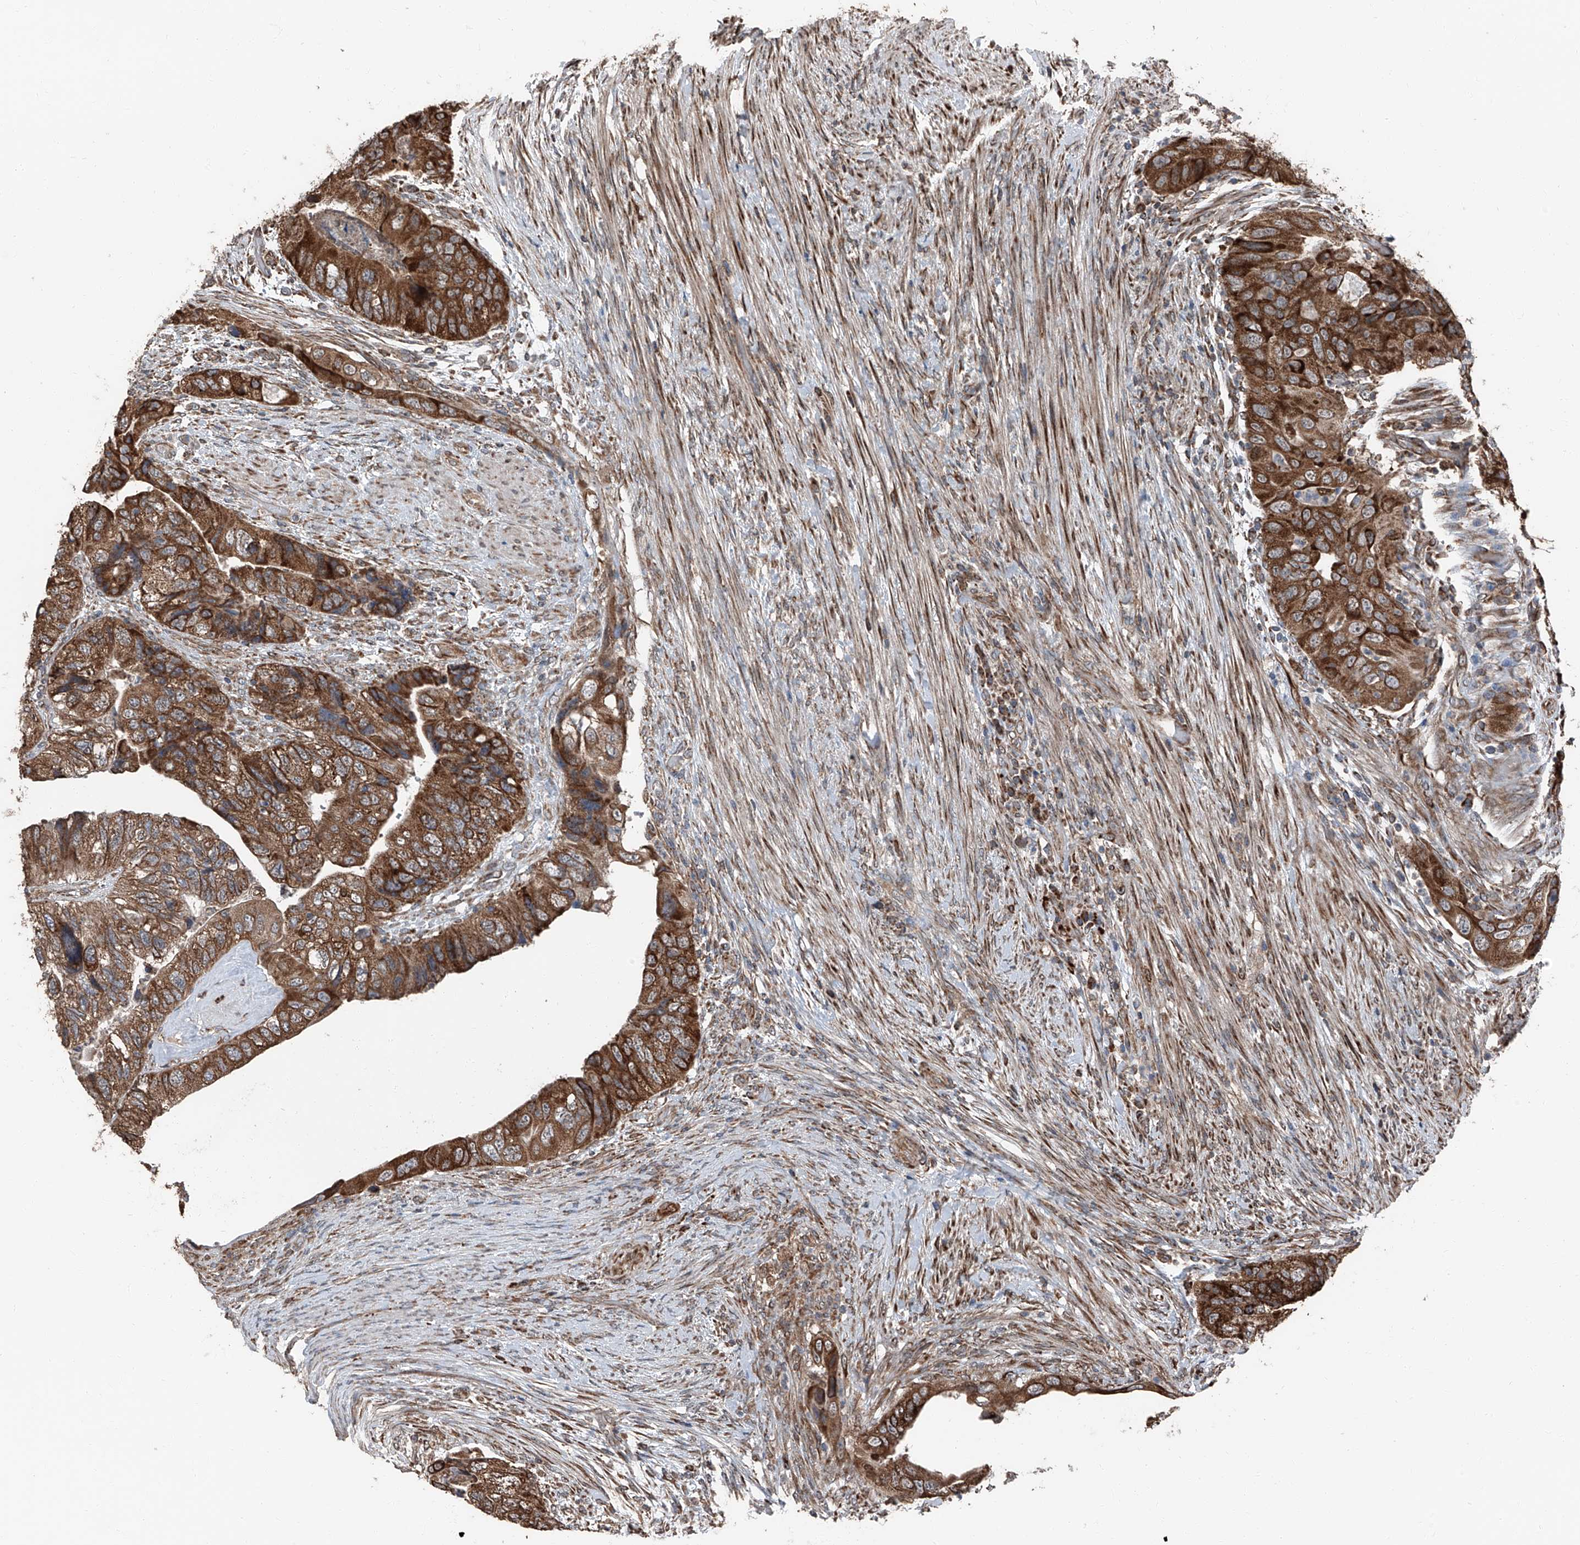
{"staining": {"intensity": "strong", "quantity": ">75%", "location": "cytoplasmic/membranous"}, "tissue": "colorectal cancer", "cell_type": "Tumor cells", "image_type": "cancer", "snomed": [{"axis": "morphology", "description": "Adenocarcinoma, NOS"}, {"axis": "topography", "description": "Rectum"}], "caption": "Protein analysis of colorectal adenocarcinoma tissue shows strong cytoplasmic/membranous expression in approximately >75% of tumor cells. Nuclei are stained in blue.", "gene": "LIMK1", "patient": {"sex": "male", "age": 63}}